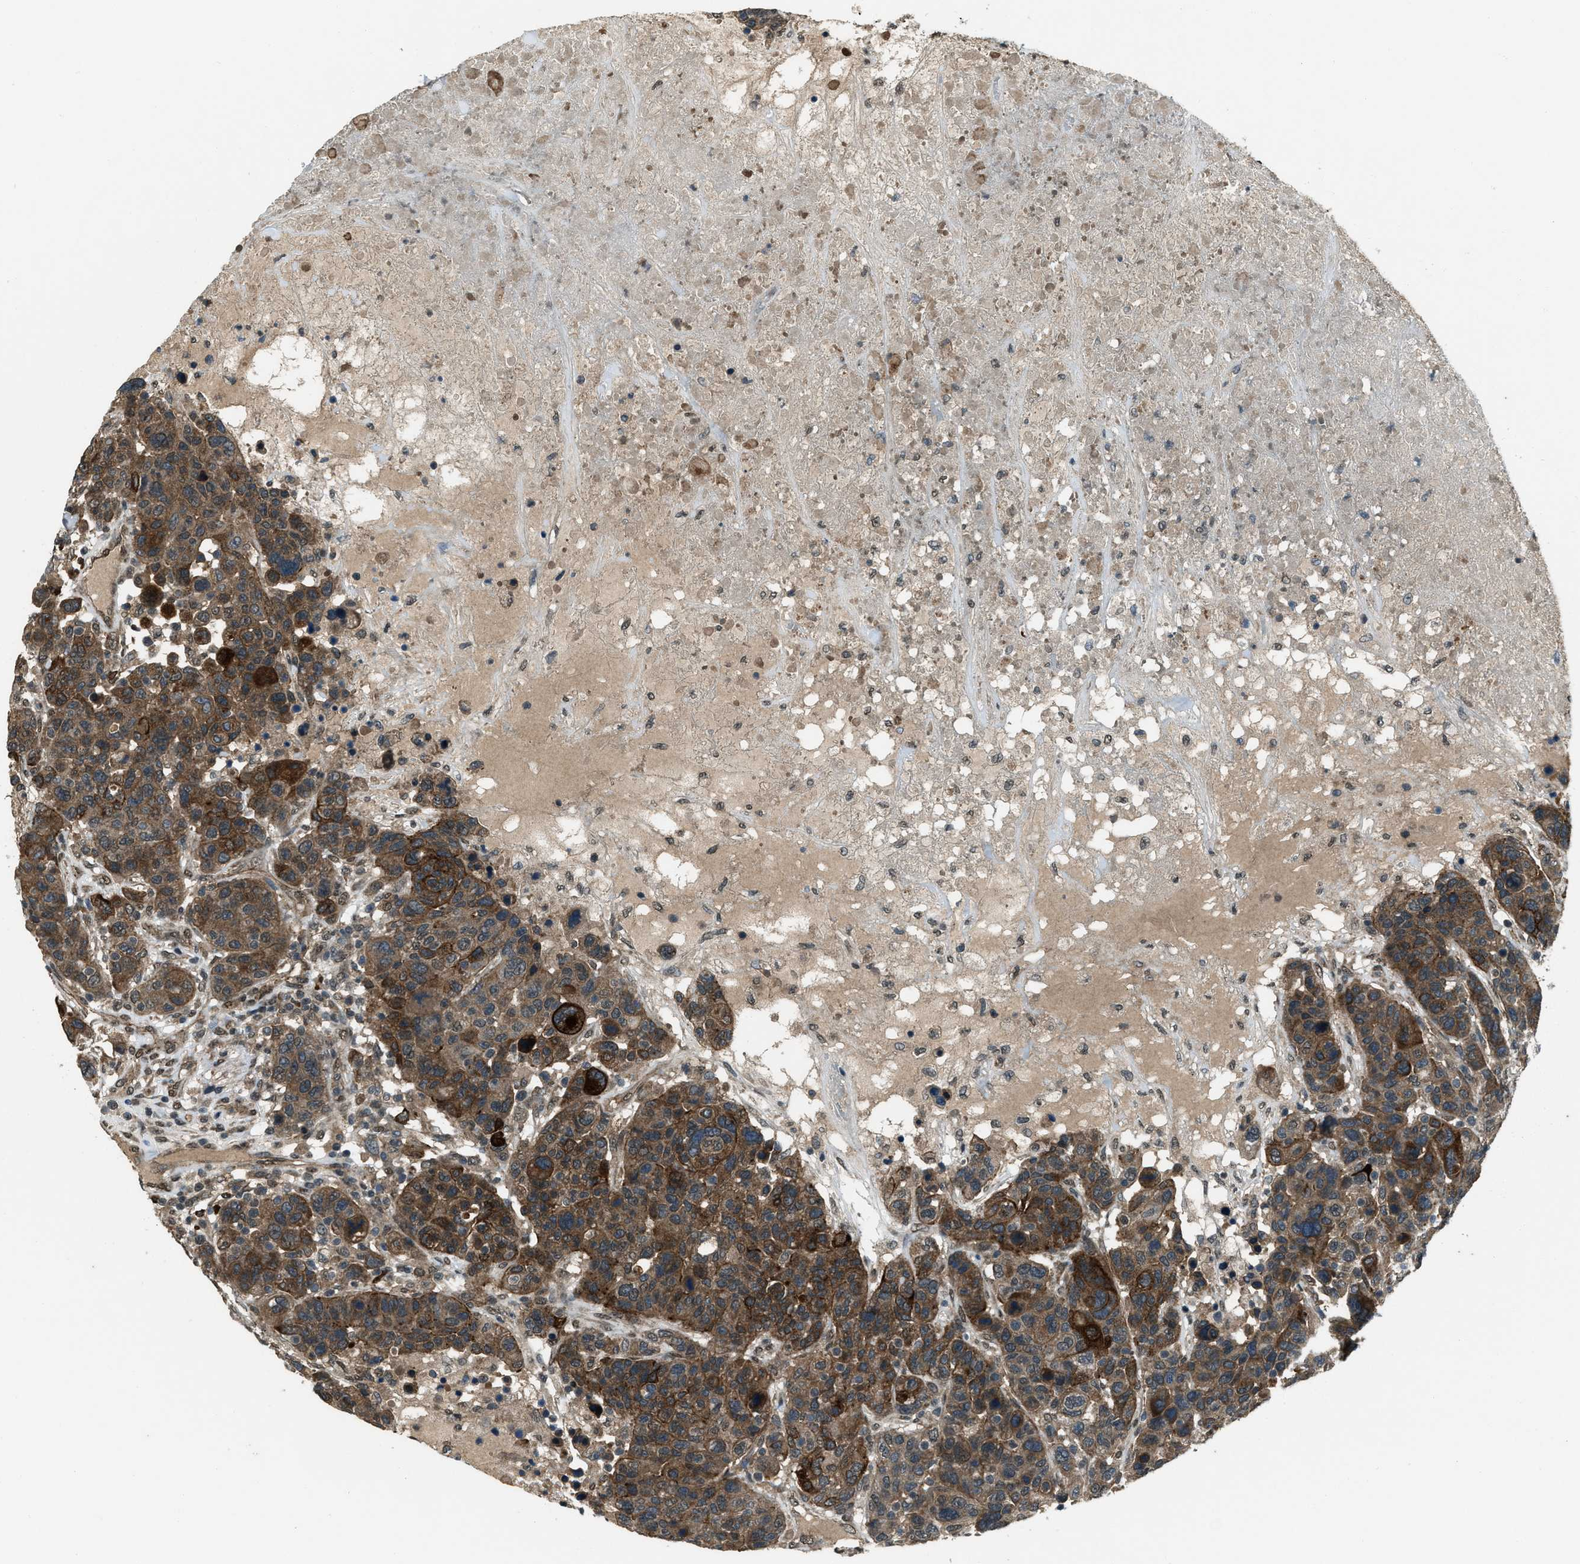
{"staining": {"intensity": "moderate", "quantity": ">75%", "location": "cytoplasmic/membranous"}, "tissue": "breast cancer", "cell_type": "Tumor cells", "image_type": "cancer", "snomed": [{"axis": "morphology", "description": "Duct carcinoma"}, {"axis": "topography", "description": "Breast"}], "caption": "Immunohistochemistry (IHC) (DAB) staining of human intraductal carcinoma (breast) reveals moderate cytoplasmic/membranous protein staining in approximately >75% of tumor cells. Nuclei are stained in blue.", "gene": "SVIL", "patient": {"sex": "female", "age": 37}}